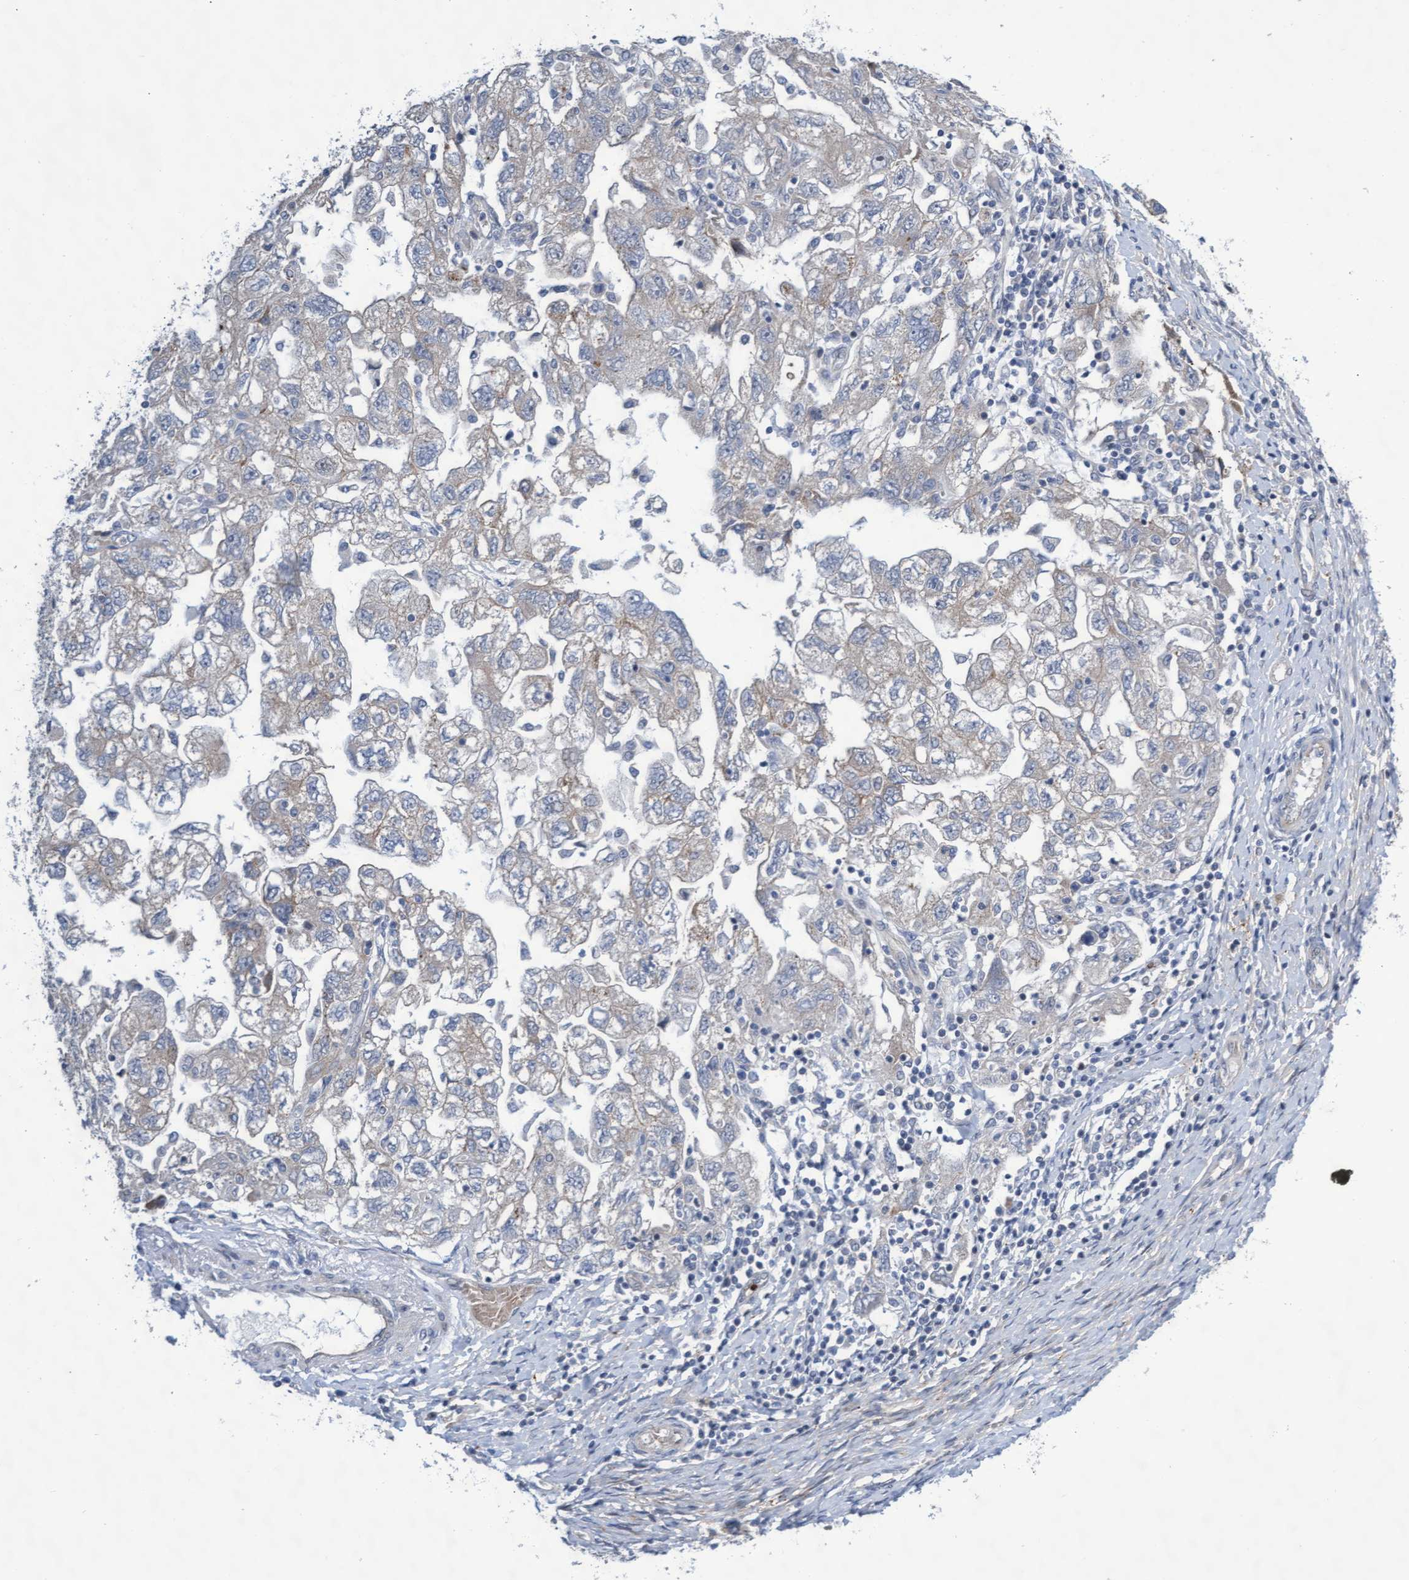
{"staining": {"intensity": "weak", "quantity": "<25%", "location": "cytoplasmic/membranous"}, "tissue": "ovarian cancer", "cell_type": "Tumor cells", "image_type": "cancer", "snomed": [{"axis": "morphology", "description": "Carcinoma, NOS"}, {"axis": "morphology", "description": "Cystadenocarcinoma, serous, NOS"}, {"axis": "topography", "description": "Ovary"}], "caption": "DAB immunohistochemical staining of ovarian cancer exhibits no significant staining in tumor cells.", "gene": "ABCF2", "patient": {"sex": "female", "age": 69}}